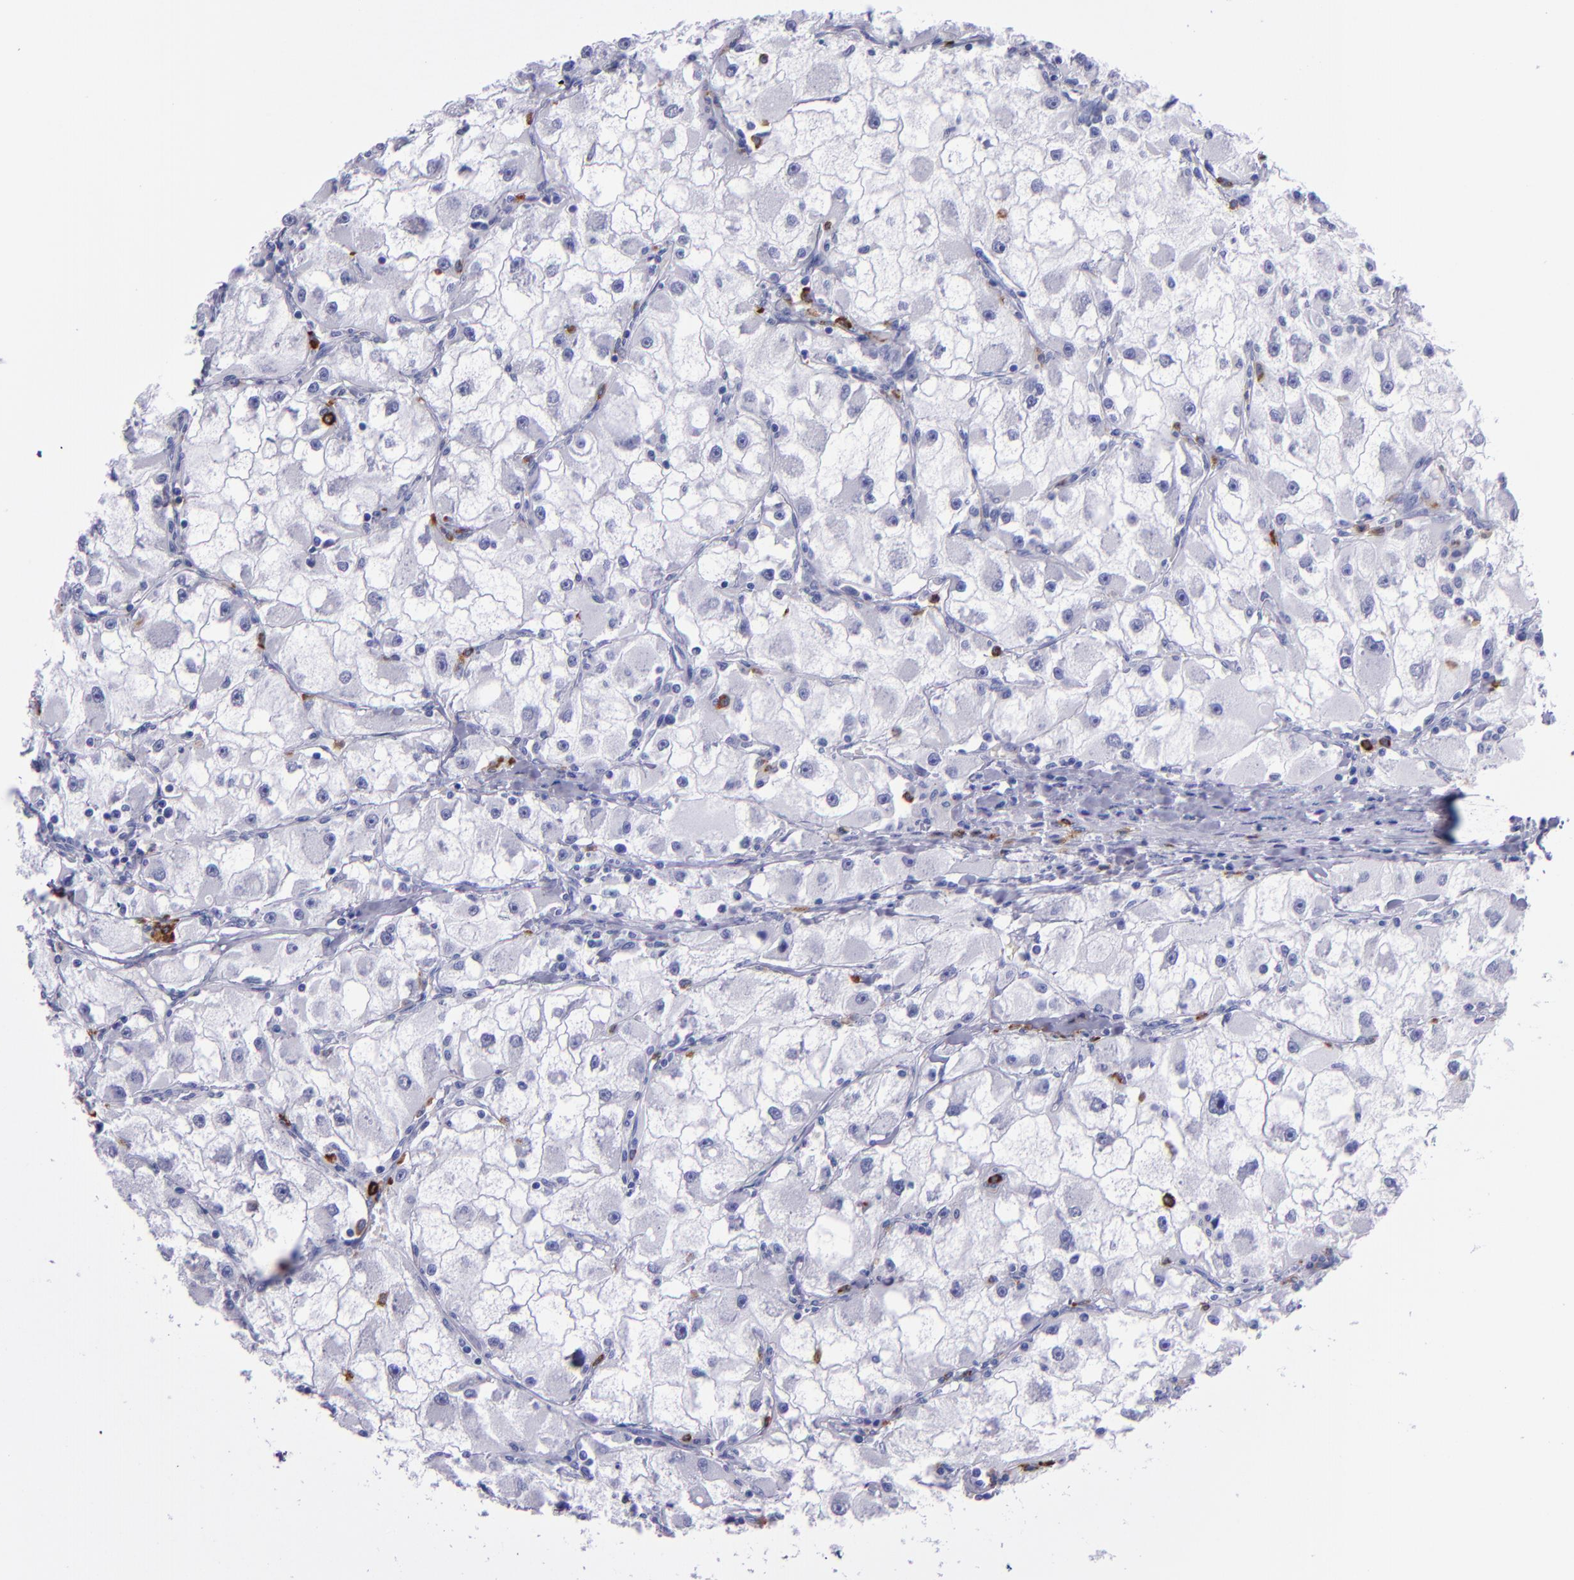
{"staining": {"intensity": "negative", "quantity": "none", "location": "none"}, "tissue": "renal cancer", "cell_type": "Tumor cells", "image_type": "cancer", "snomed": [{"axis": "morphology", "description": "Adenocarcinoma, NOS"}, {"axis": "topography", "description": "Kidney"}], "caption": "IHC of renal cancer reveals no positivity in tumor cells.", "gene": "CR1", "patient": {"sex": "female", "age": 73}}